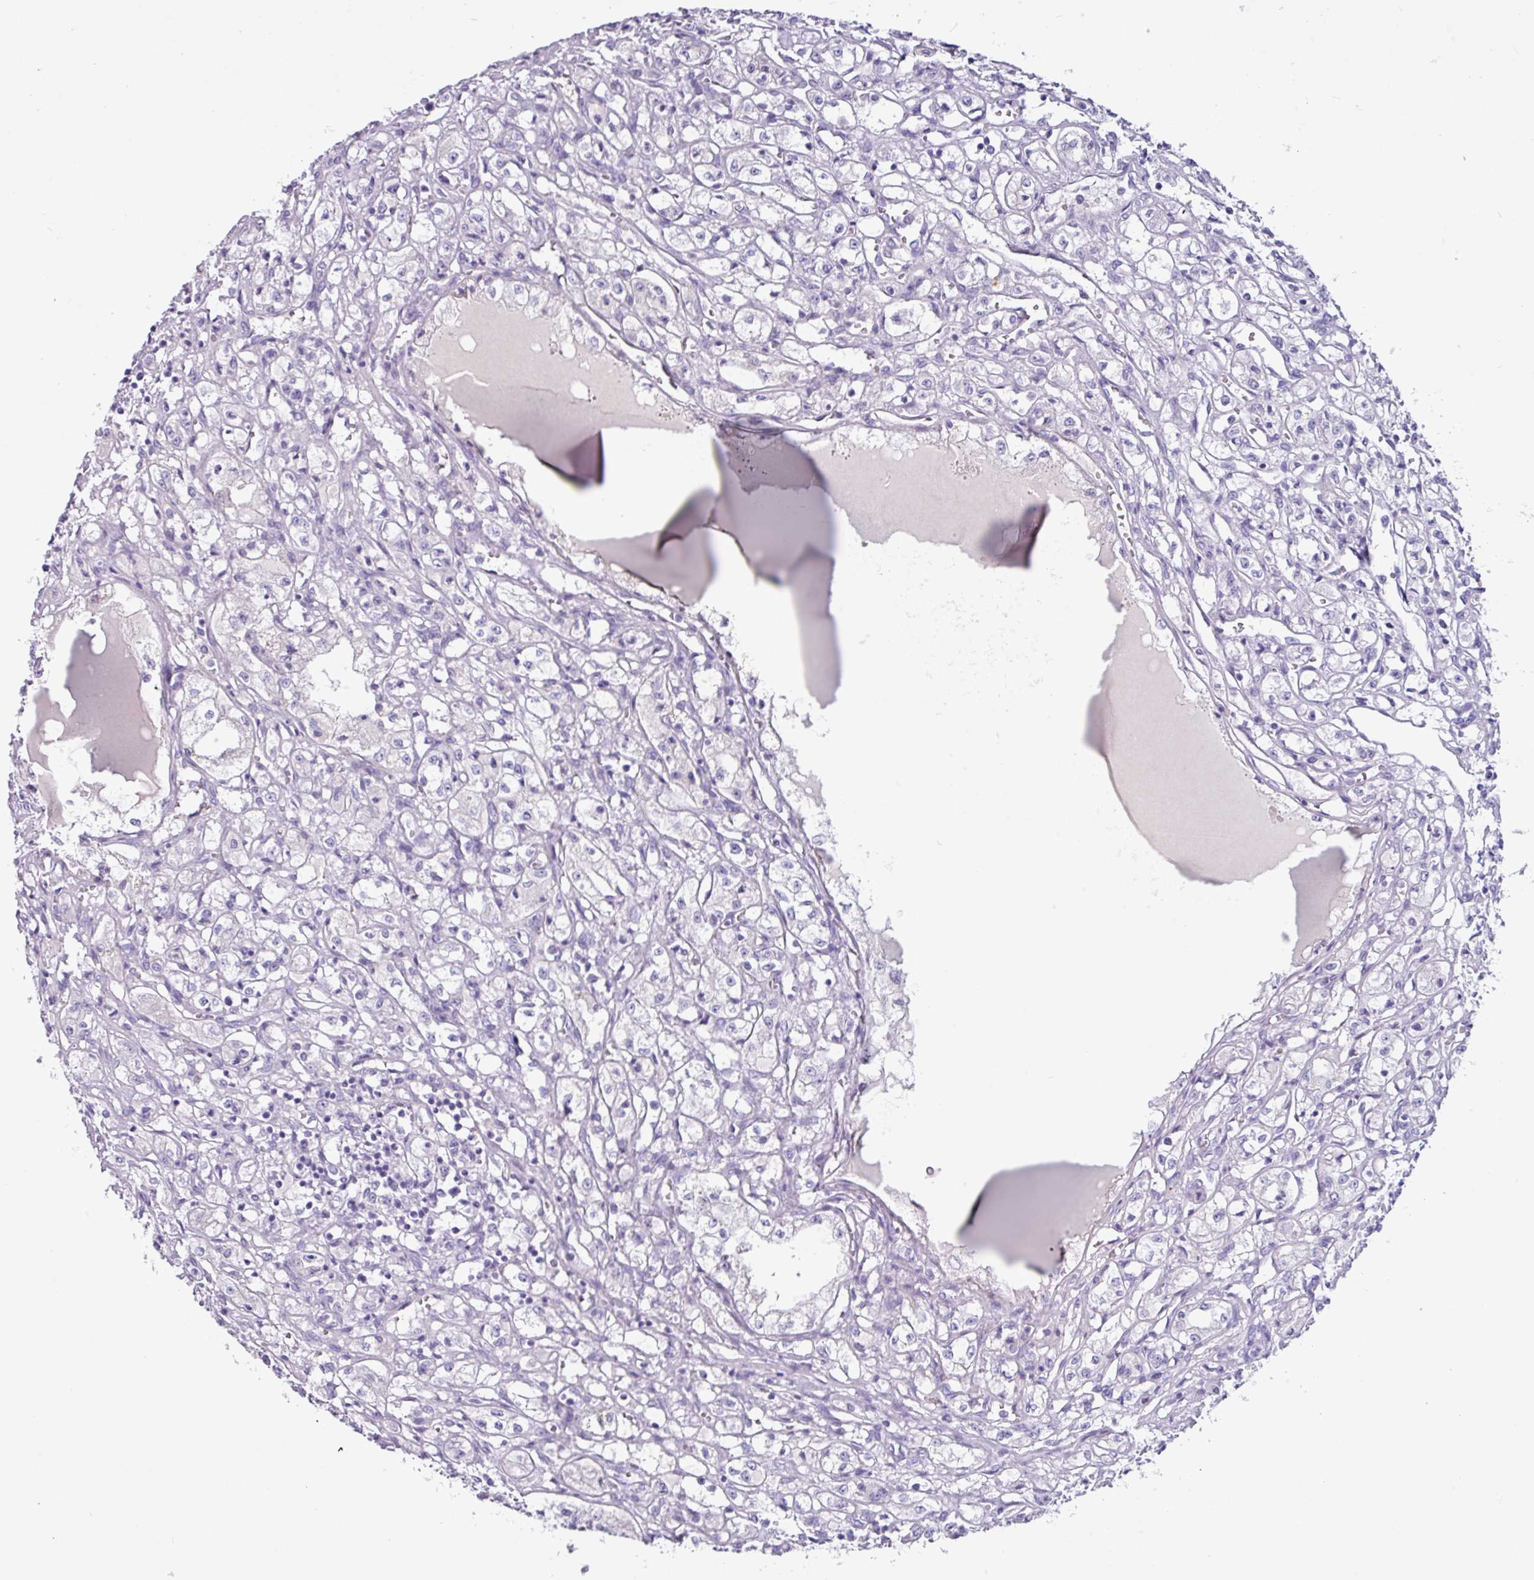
{"staining": {"intensity": "negative", "quantity": "none", "location": "none"}, "tissue": "renal cancer", "cell_type": "Tumor cells", "image_type": "cancer", "snomed": [{"axis": "morphology", "description": "Adenocarcinoma, NOS"}, {"axis": "topography", "description": "Kidney"}], "caption": "Tumor cells show no significant expression in renal adenocarcinoma.", "gene": "ZNF524", "patient": {"sex": "male", "age": 56}}